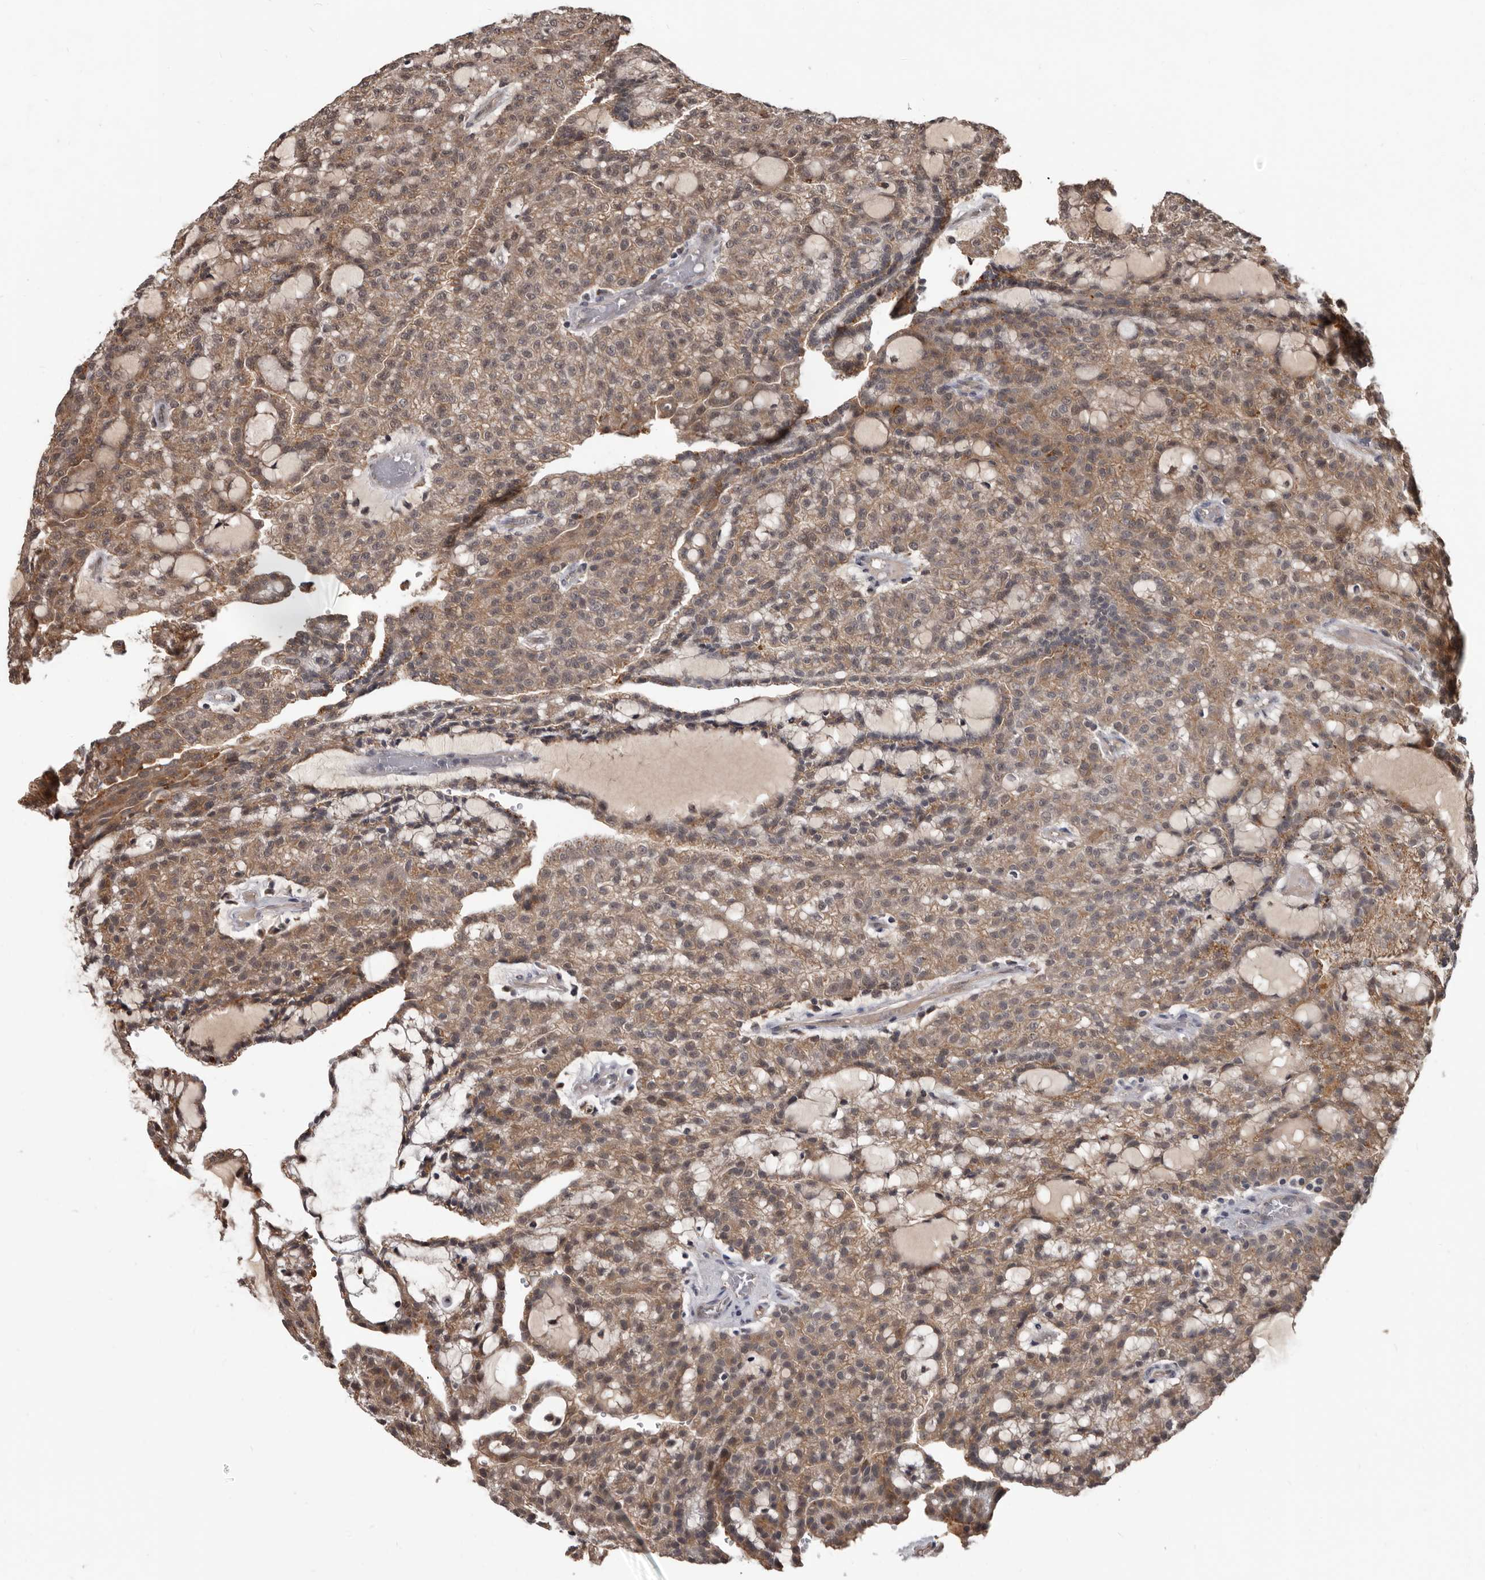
{"staining": {"intensity": "weak", "quantity": "25%-75%", "location": "cytoplasmic/membranous"}, "tissue": "renal cancer", "cell_type": "Tumor cells", "image_type": "cancer", "snomed": [{"axis": "morphology", "description": "Adenocarcinoma, NOS"}, {"axis": "topography", "description": "Kidney"}], "caption": "IHC of human renal adenocarcinoma shows low levels of weak cytoplasmic/membranous positivity in approximately 25%-75% of tumor cells.", "gene": "AHR", "patient": {"sex": "male", "age": 63}}